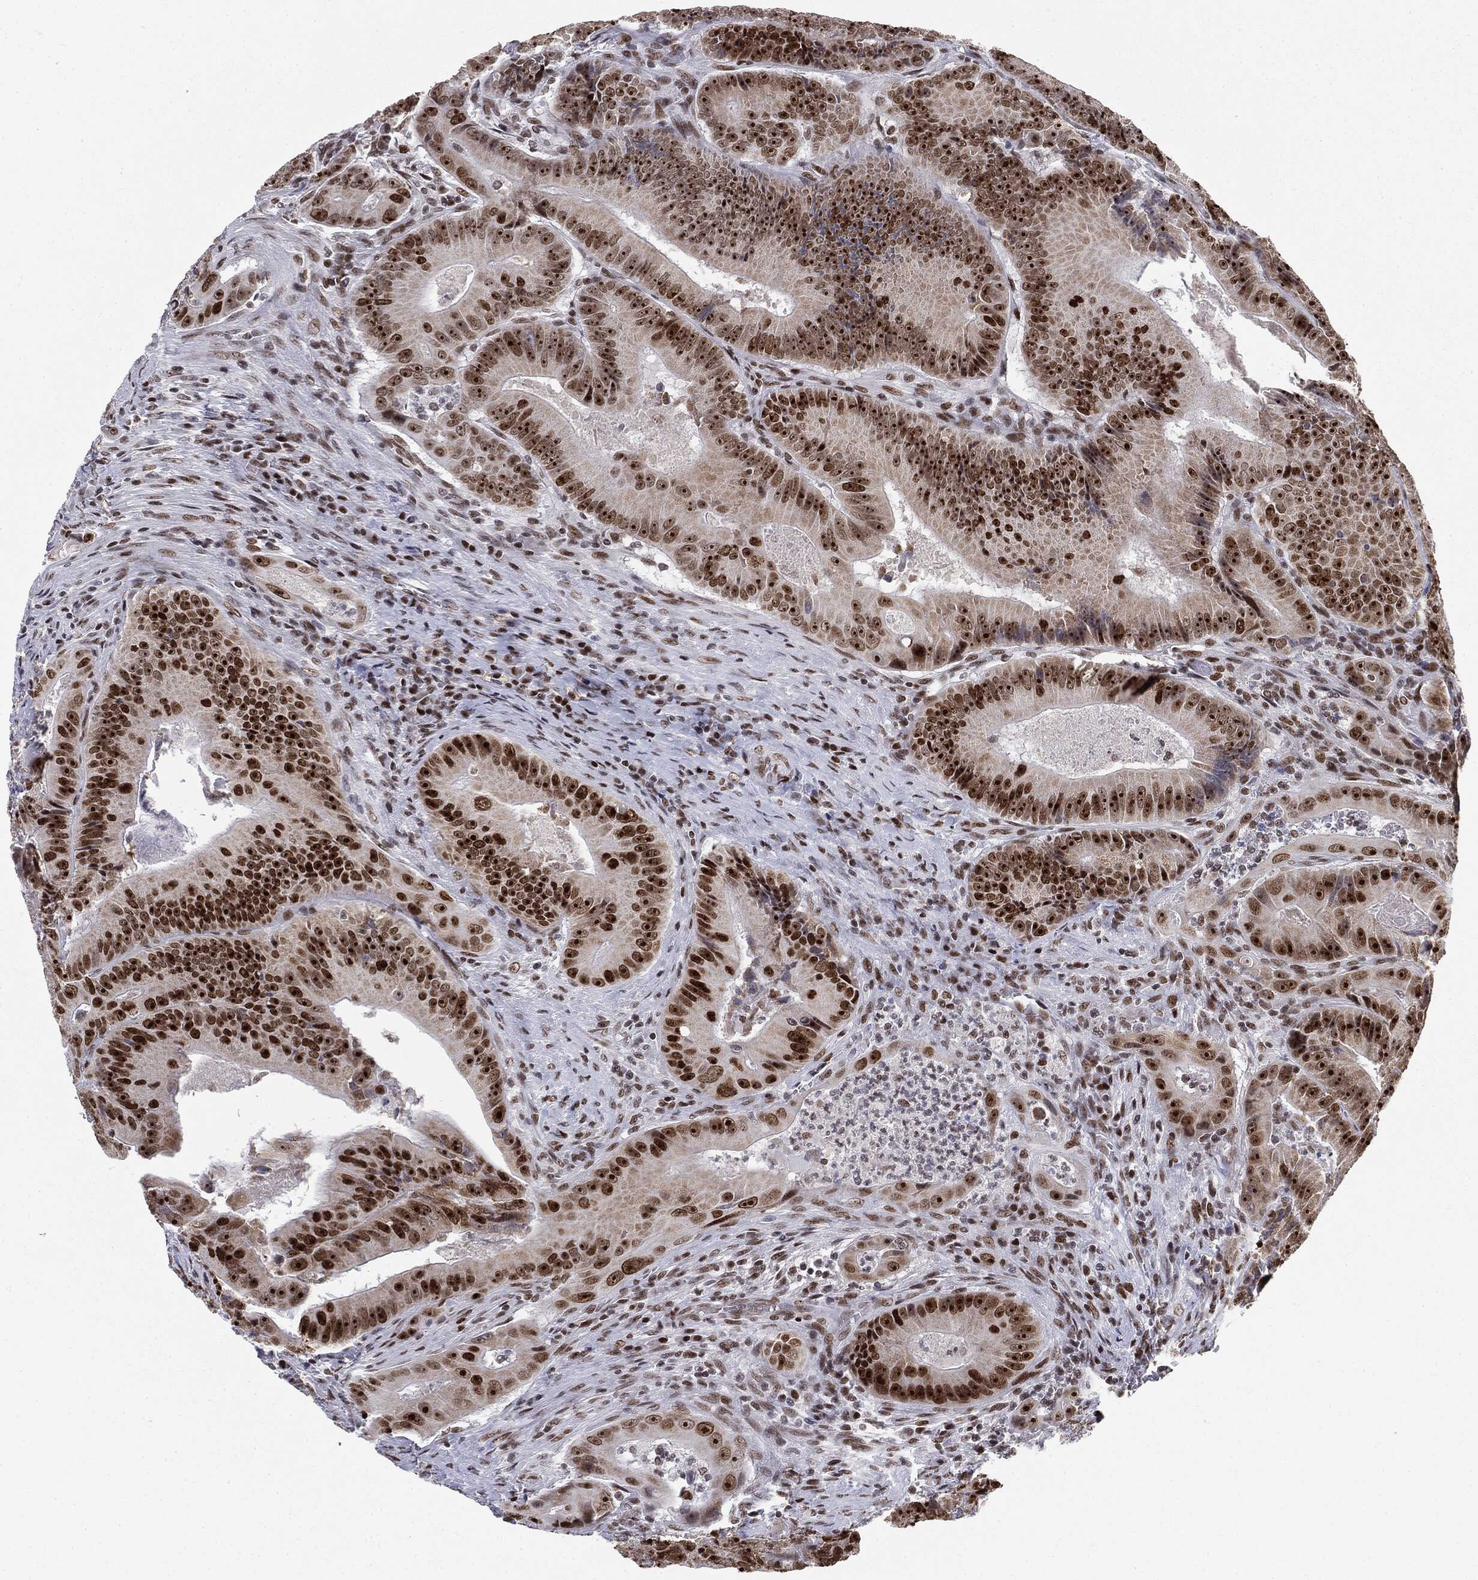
{"staining": {"intensity": "strong", "quantity": ">75%", "location": "nuclear"}, "tissue": "colorectal cancer", "cell_type": "Tumor cells", "image_type": "cancer", "snomed": [{"axis": "morphology", "description": "Adenocarcinoma, NOS"}, {"axis": "topography", "description": "Colon"}], "caption": "Strong nuclear positivity is present in about >75% of tumor cells in colorectal adenocarcinoma. (DAB IHC, brown staining for protein, blue staining for nuclei).", "gene": "MDC1", "patient": {"sex": "female", "age": 86}}